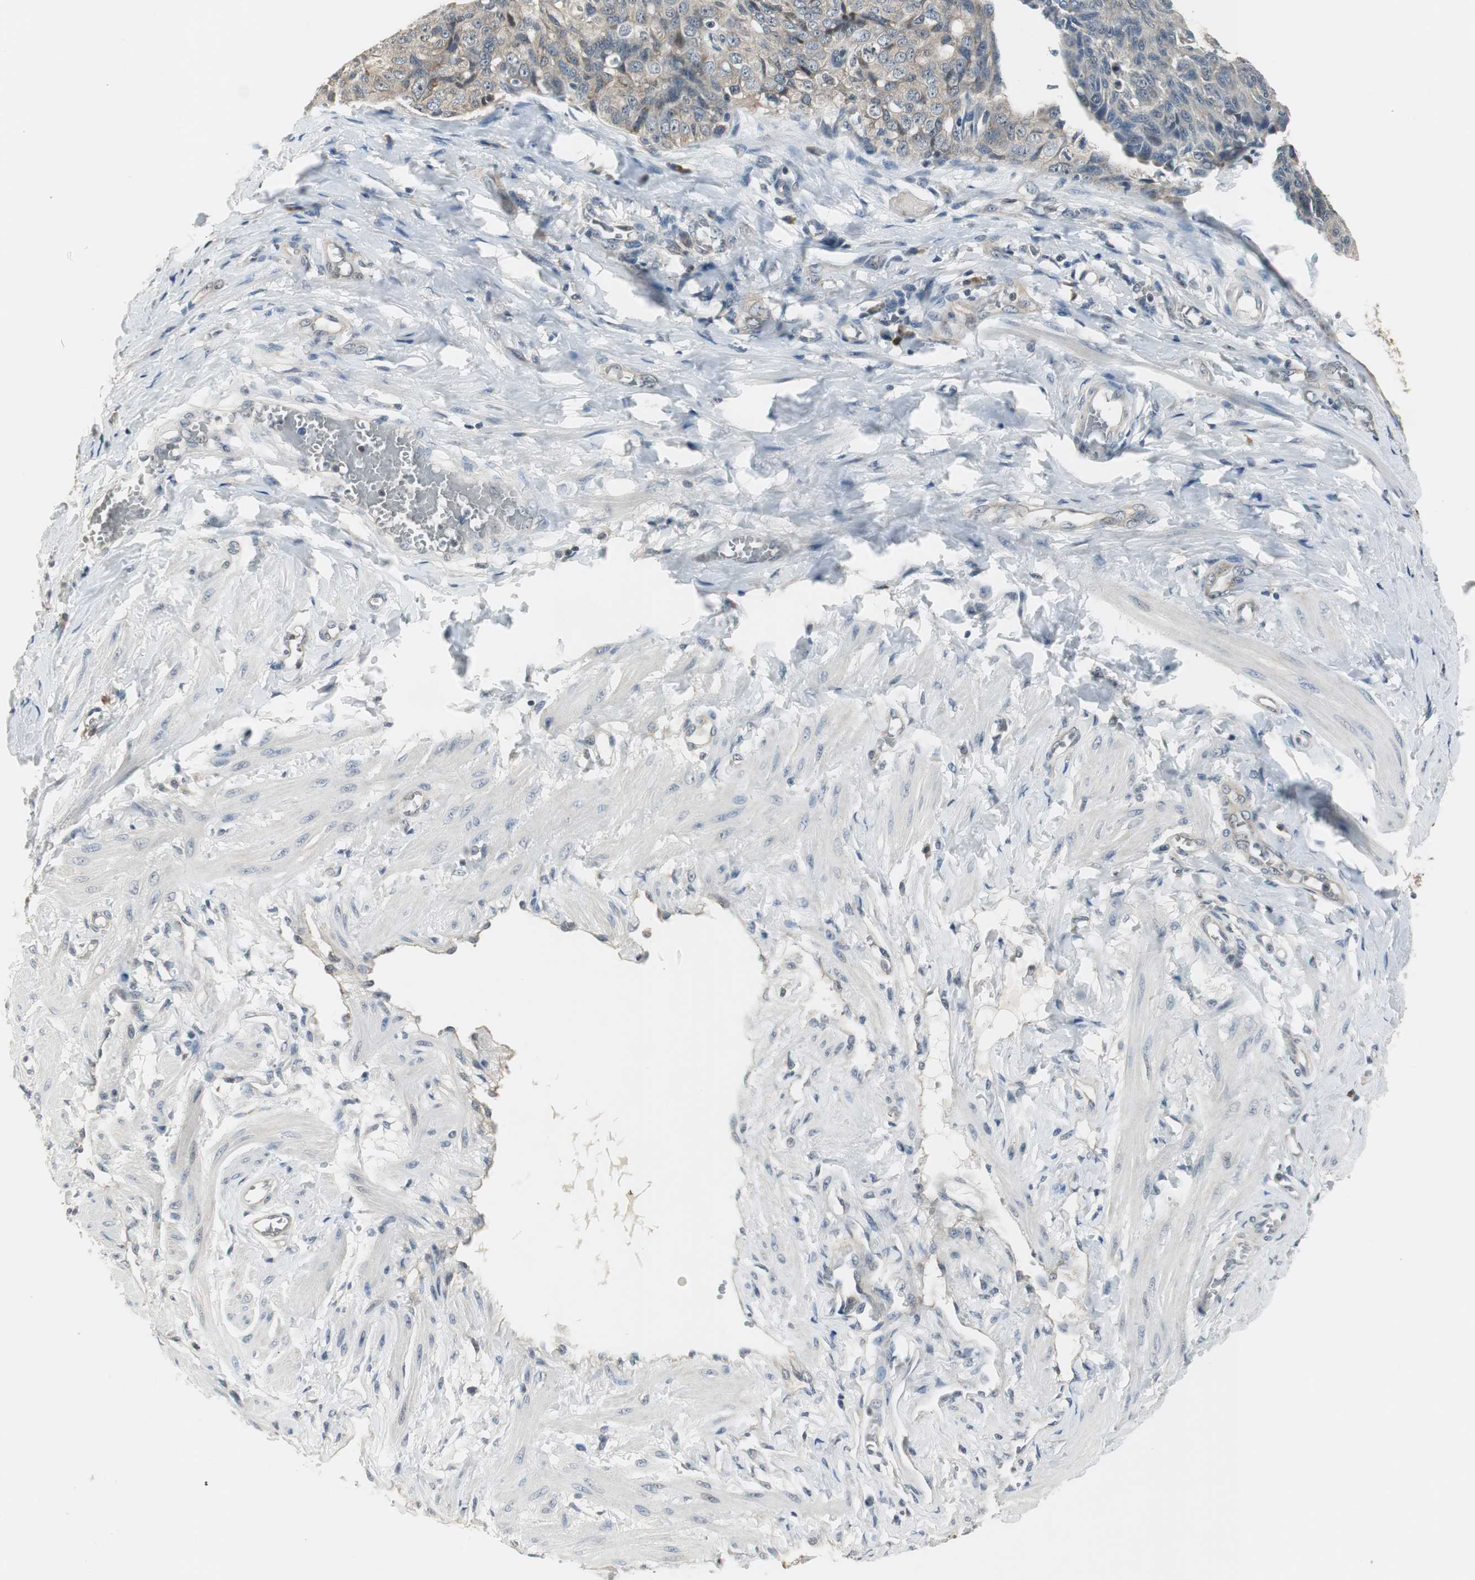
{"staining": {"intensity": "weak", "quantity": ">75%", "location": "cytoplasmic/membranous"}, "tissue": "ovarian cancer", "cell_type": "Tumor cells", "image_type": "cancer", "snomed": [{"axis": "morphology", "description": "Carcinoma, endometroid"}, {"axis": "topography", "description": "Ovary"}], "caption": "Immunohistochemical staining of endometroid carcinoma (ovarian) reveals low levels of weak cytoplasmic/membranous protein positivity in about >75% of tumor cells. The protein is stained brown, and the nuclei are stained in blue (DAB (3,3'-diaminobenzidine) IHC with brightfield microscopy, high magnification).", "gene": "CCT5", "patient": {"sex": "female", "age": 60}}